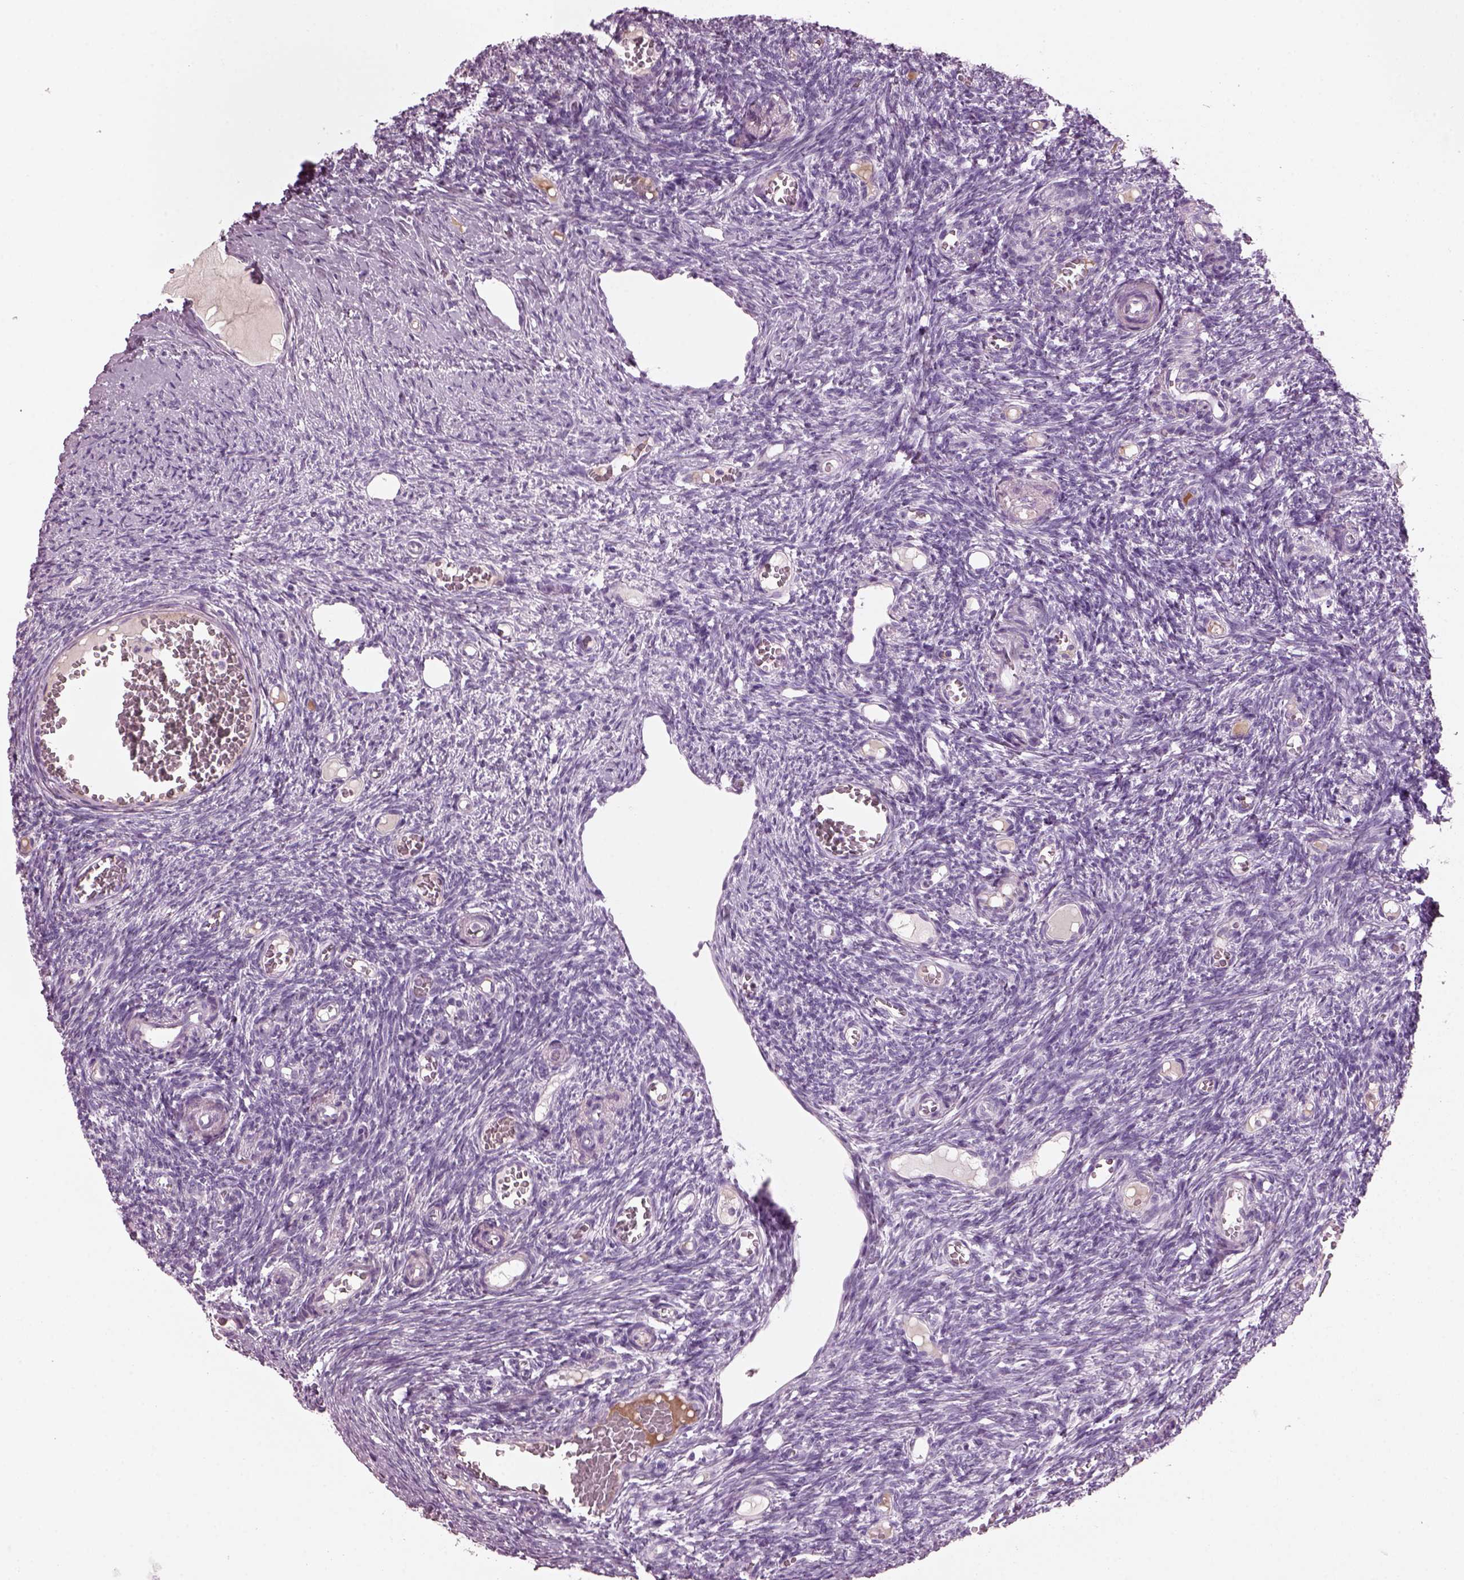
{"staining": {"intensity": "negative", "quantity": "none", "location": "none"}, "tissue": "ovary", "cell_type": "Follicle cells", "image_type": "normal", "snomed": [{"axis": "morphology", "description": "Normal tissue, NOS"}, {"axis": "topography", "description": "Ovary"}], "caption": "Follicle cells show no significant expression in unremarkable ovary.", "gene": "KRTAP3", "patient": {"sex": "female", "age": 39}}